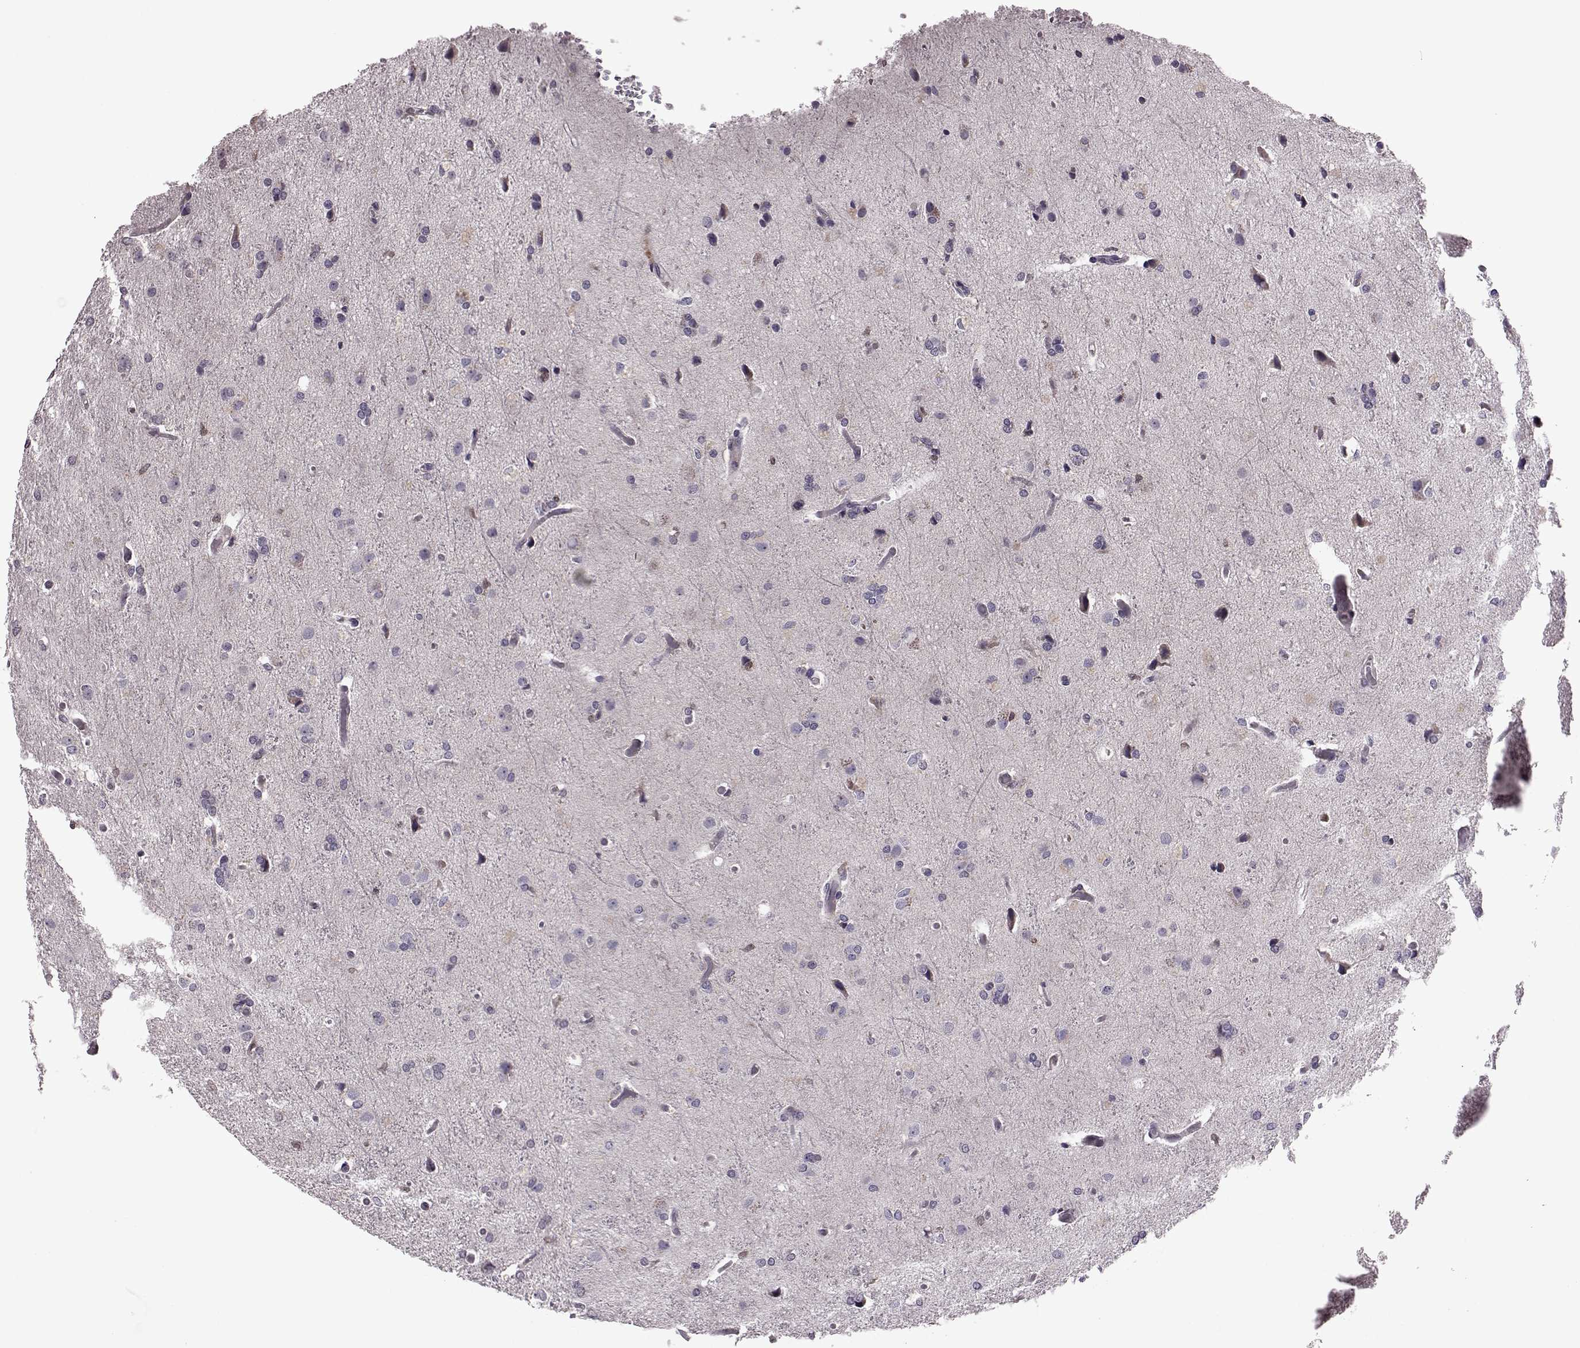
{"staining": {"intensity": "negative", "quantity": "none", "location": "none"}, "tissue": "glioma", "cell_type": "Tumor cells", "image_type": "cancer", "snomed": [{"axis": "morphology", "description": "Glioma, malignant, High grade"}, {"axis": "topography", "description": "Brain"}], "caption": "A high-resolution micrograph shows immunohistochemistry staining of malignant high-grade glioma, which displays no significant positivity in tumor cells. (DAB immunohistochemistry visualized using brightfield microscopy, high magnification).", "gene": "CDC42SE1", "patient": {"sex": "male", "age": 68}}